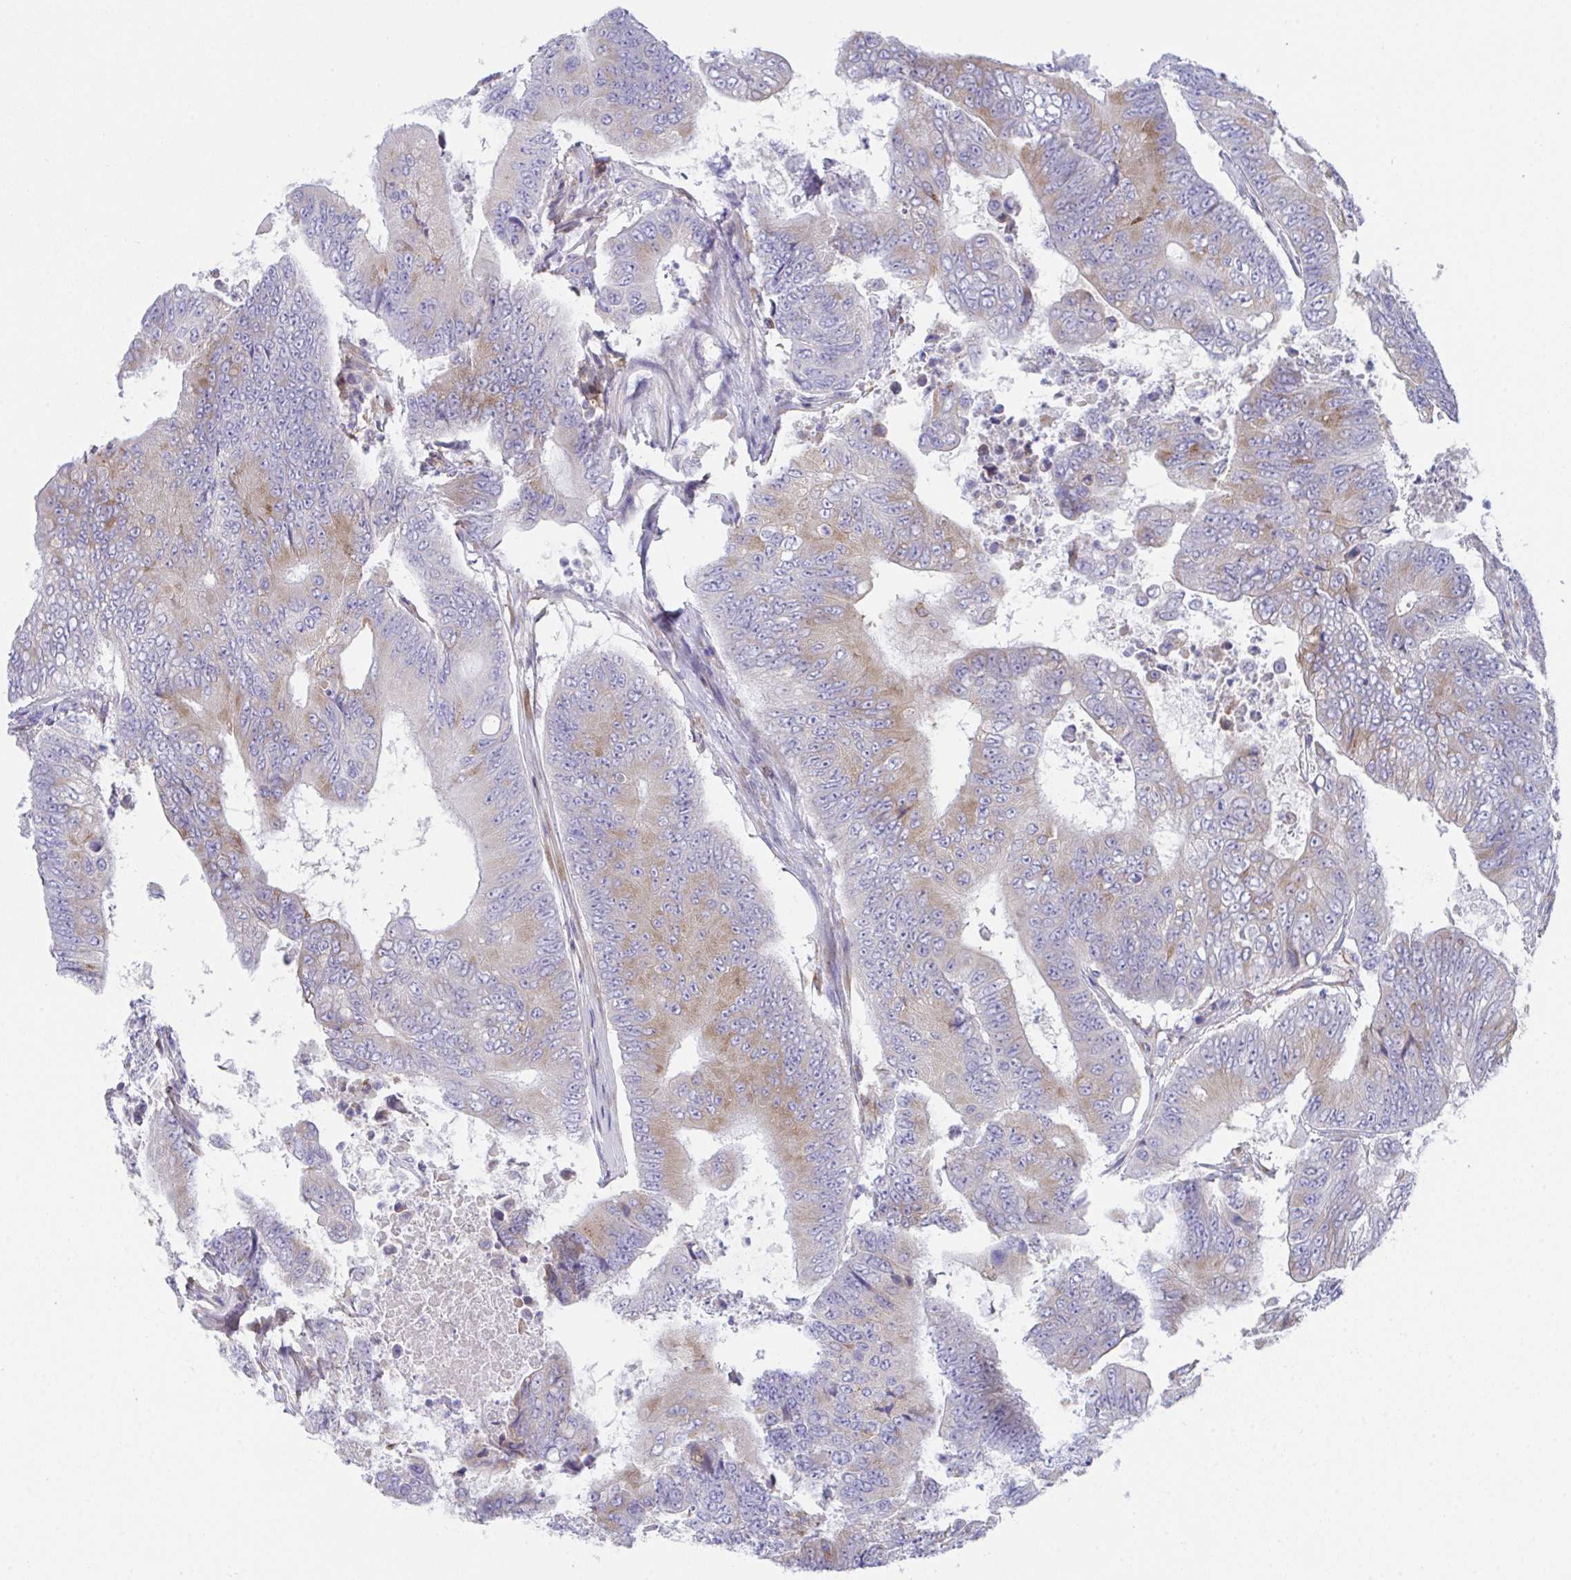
{"staining": {"intensity": "moderate", "quantity": "25%-75%", "location": "cytoplasmic/membranous"}, "tissue": "colorectal cancer", "cell_type": "Tumor cells", "image_type": "cancer", "snomed": [{"axis": "morphology", "description": "Adenocarcinoma, NOS"}, {"axis": "topography", "description": "Colon"}], "caption": "Colorectal cancer (adenocarcinoma) stained for a protein reveals moderate cytoplasmic/membranous positivity in tumor cells.", "gene": "MIA3", "patient": {"sex": "female", "age": 48}}